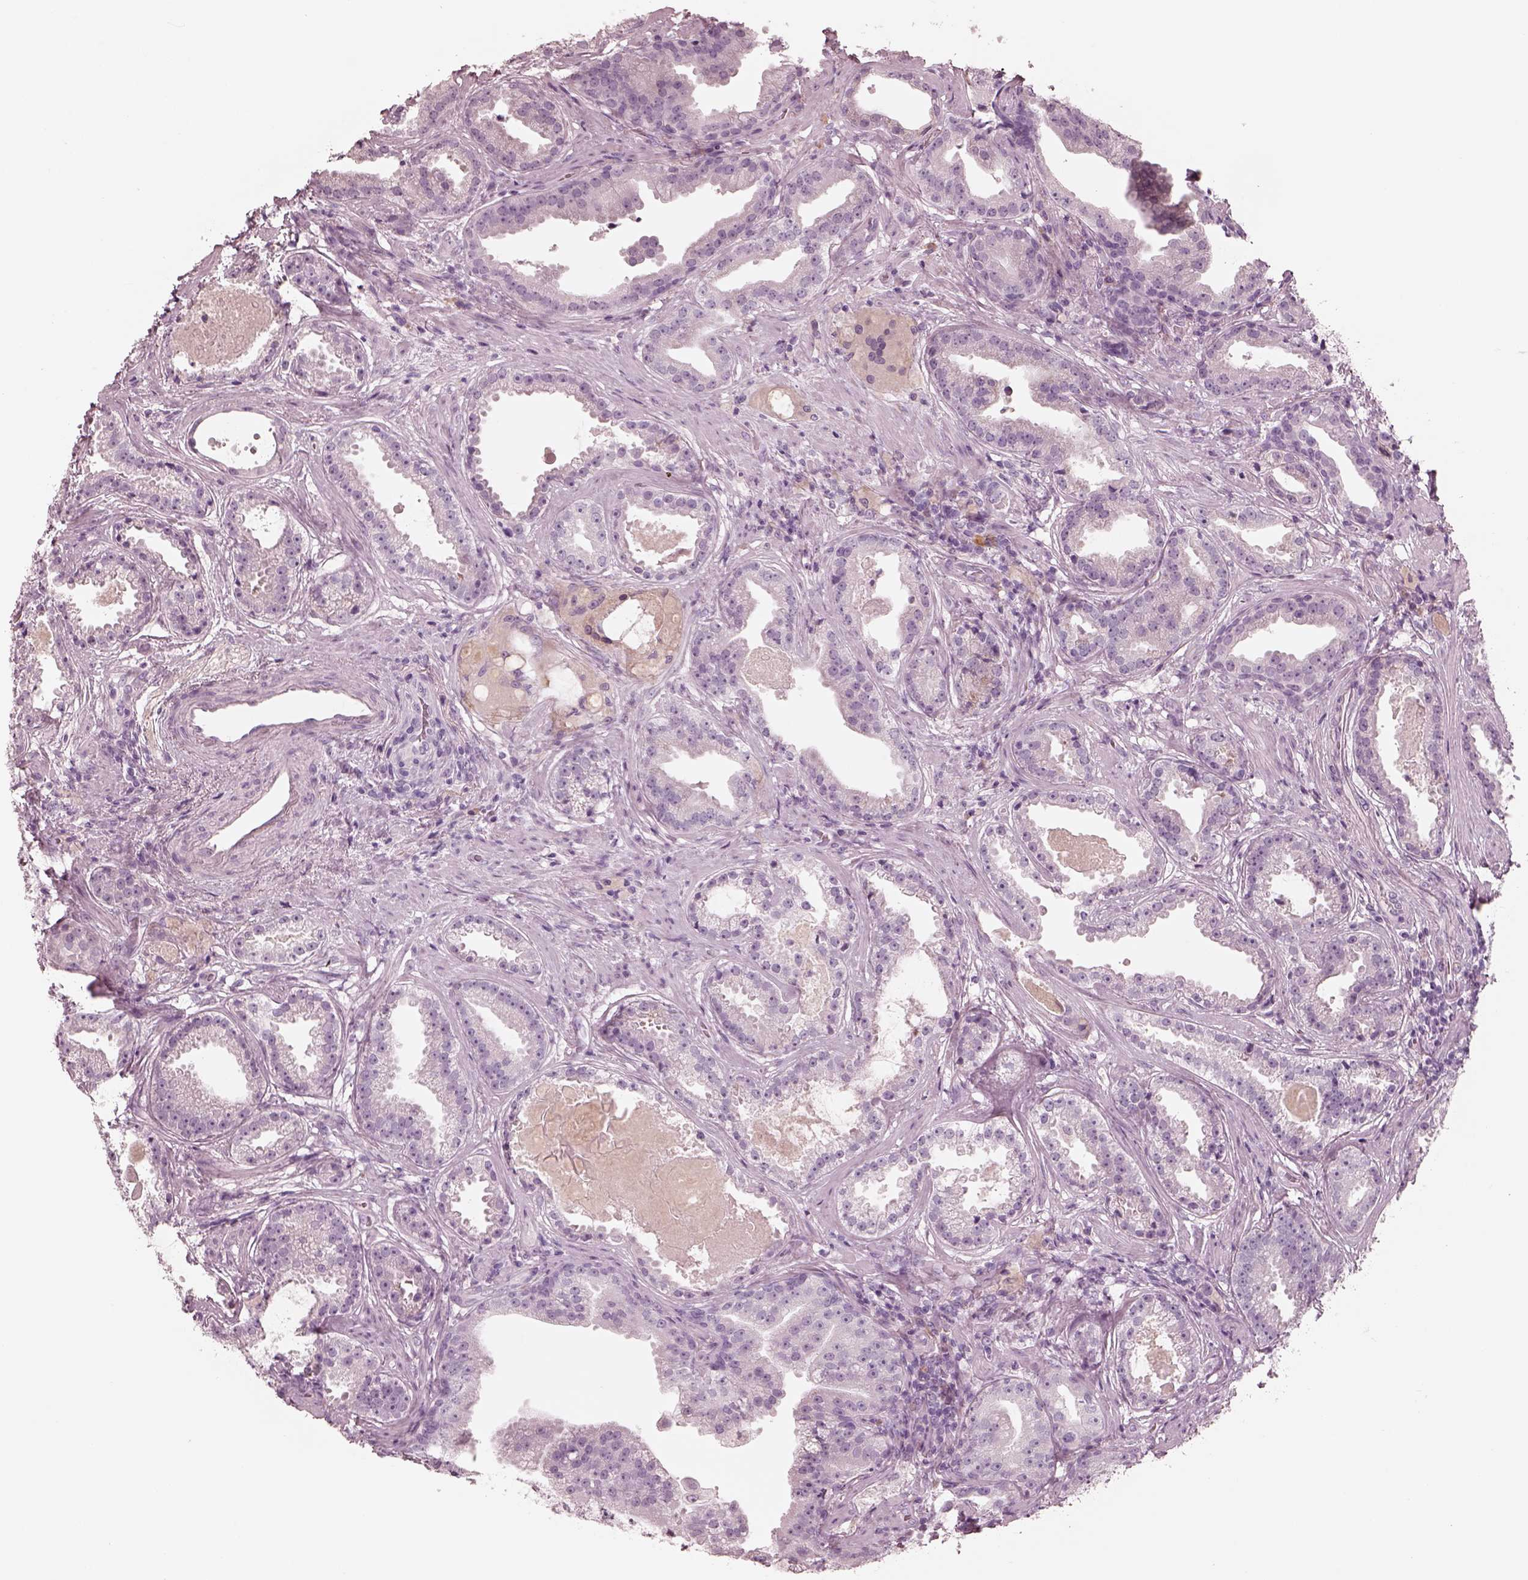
{"staining": {"intensity": "negative", "quantity": "none", "location": "none"}, "tissue": "prostate cancer", "cell_type": "Tumor cells", "image_type": "cancer", "snomed": [{"axis": "morphology", "description": "Adenocarcinoma, NOS"}, {"axis": "morphology", "description": "Adenocarcinoma, High grade"}, {"axis": "topography", "description": "Prostate"}], "caption": "Protein analysis of prostate cancer displays no significant expression in tumor cells.", "gene": "CADM2", "patient": {"sex": "male", "age": 64}}